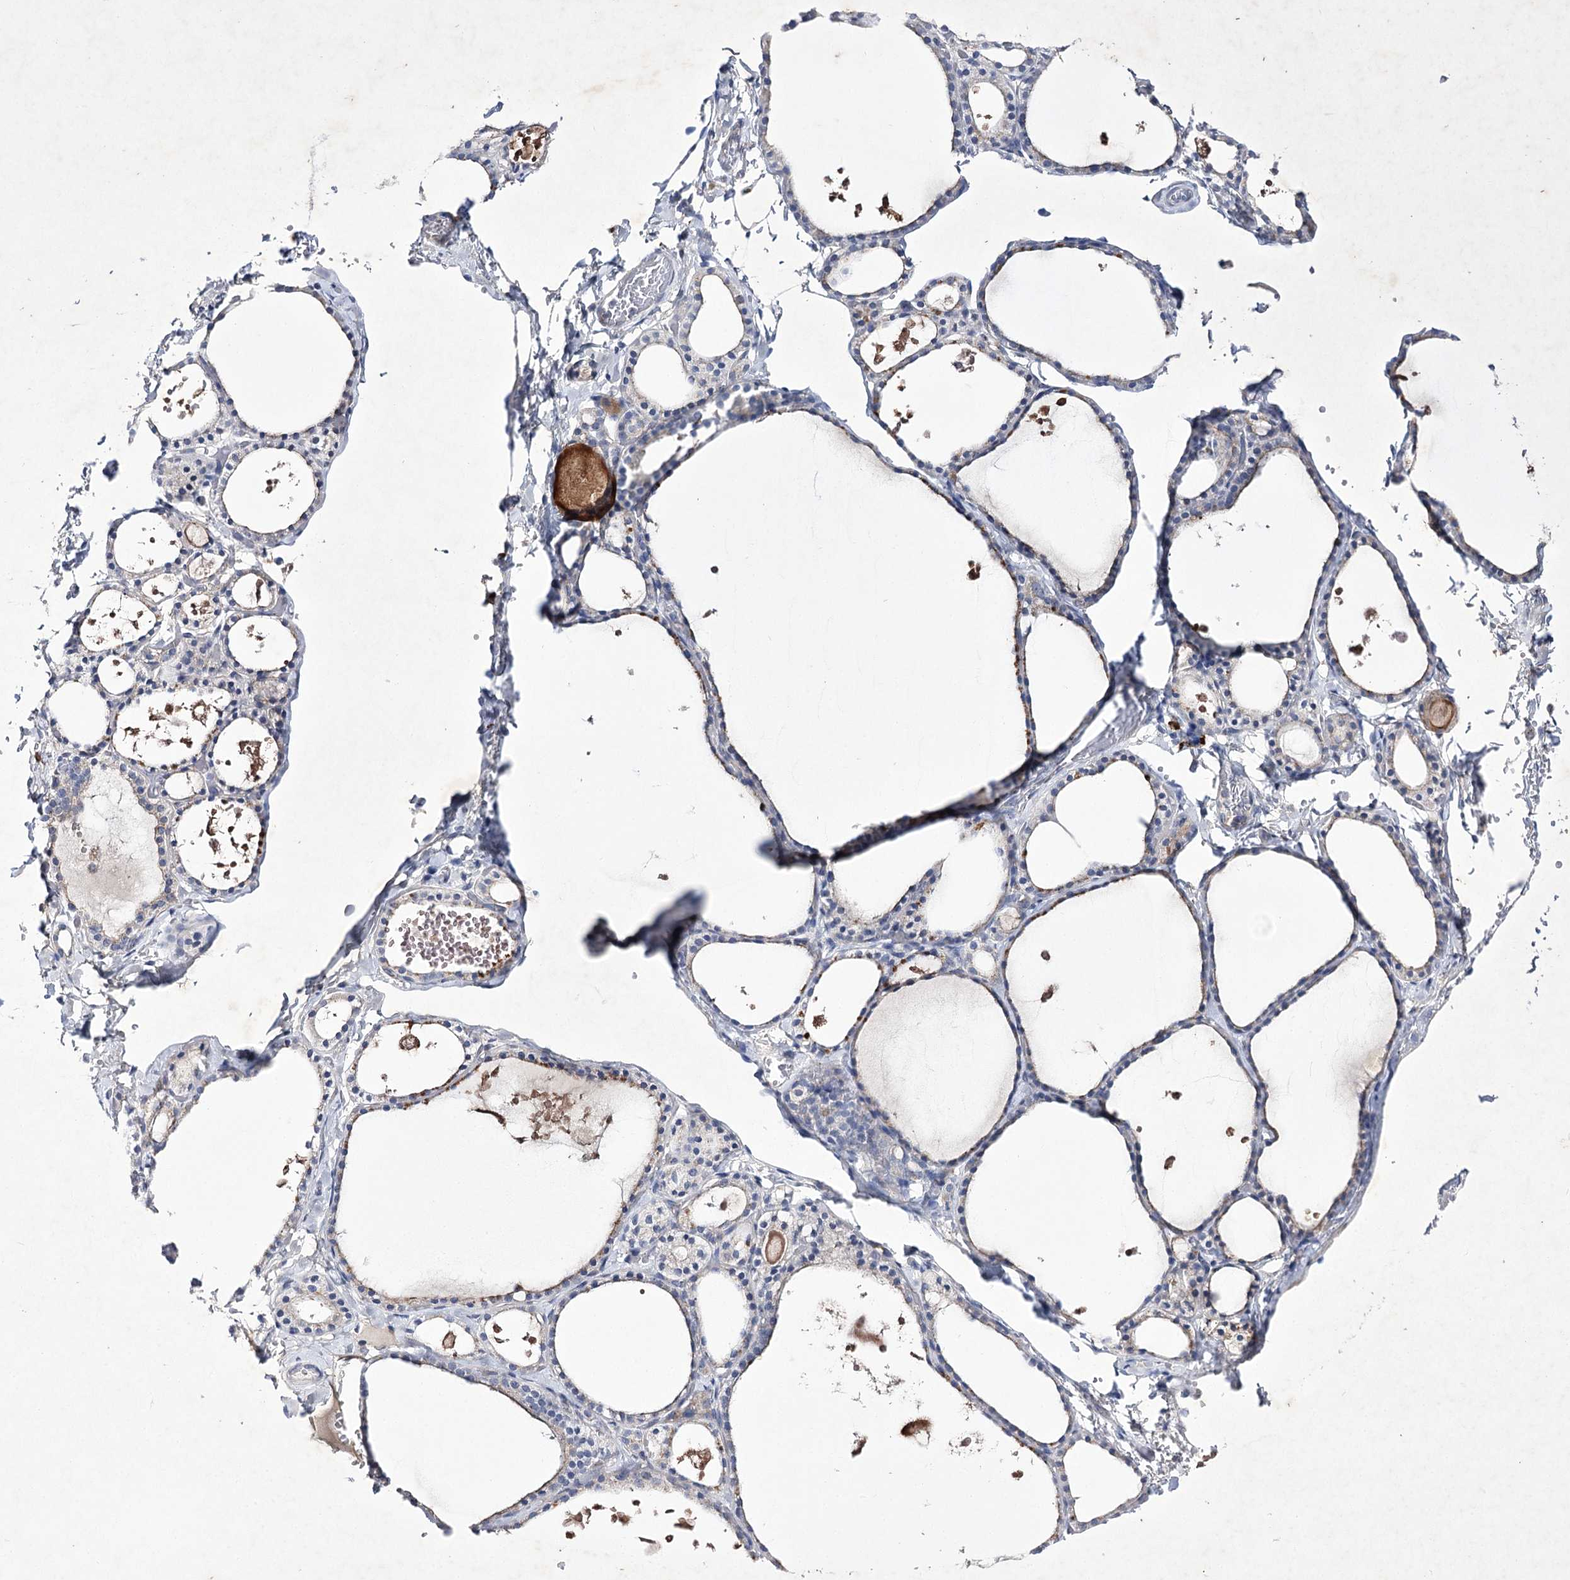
{"staining": {"intensity": "negative", "quantity": "none", "location": "none"}, "tissue": "thyroid gland", "cell_type": "Glandular cells", "image_type": "normal", "snomed": [{"axis": "morphology", "description": "Normal tissue, NOS"}, {"axis": "topography", "description": "Thyroid gland"}], "caption": "IHC of unremarkable human thyroid gland demonstrates no expression in glandular cells.", "gene": "COX15", "patient": {"sex": "male", "age": 56}}